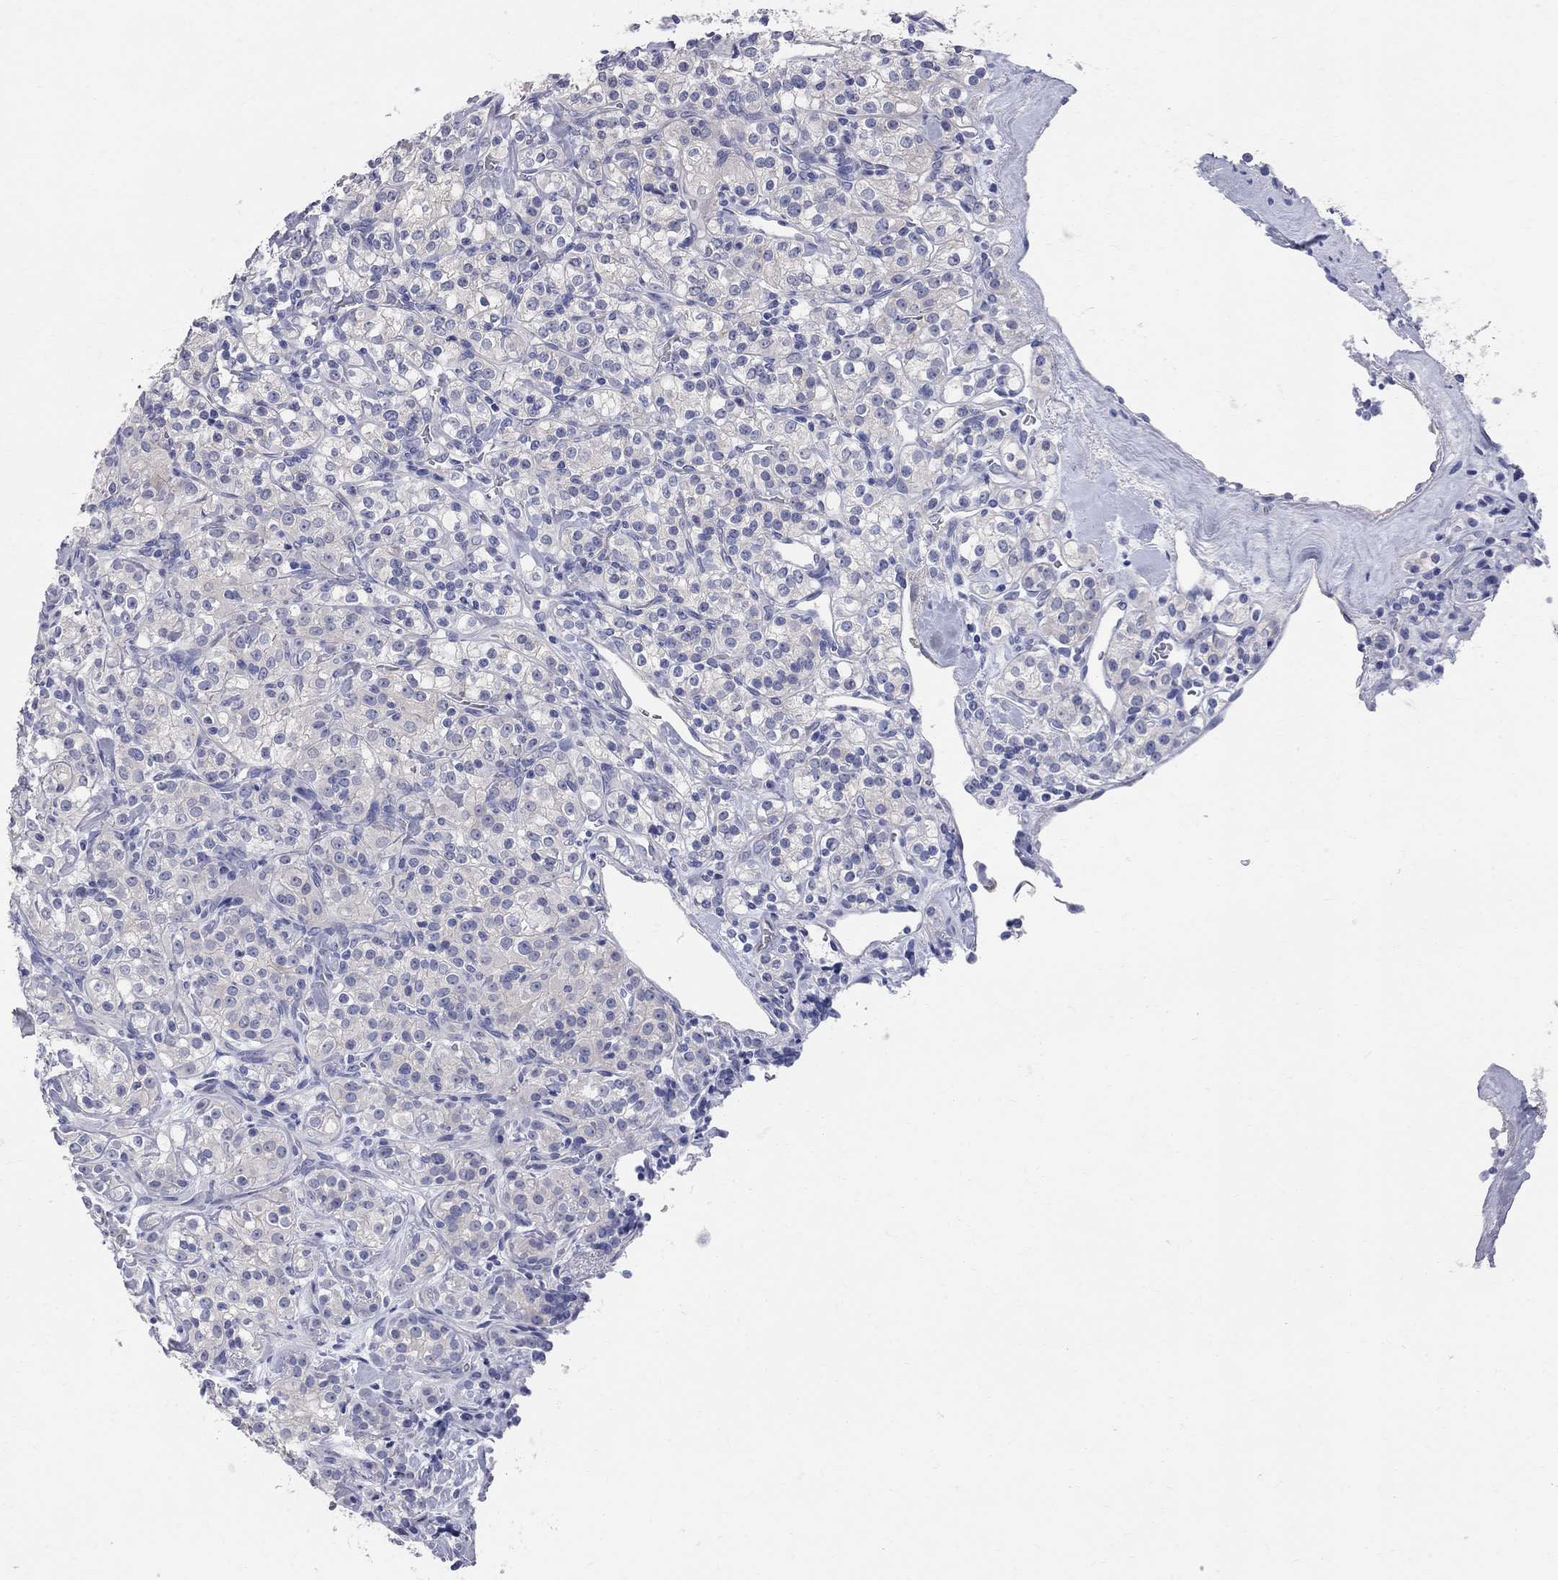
{"staining": {"intensity": "negative", "quantity": "none", "location": "none"}, "tissue": "renal cancer", "cell_type": "Tumor cells", "image_type": "cancer", "snomed": [{"axis": "morphology", "description": "Adenocarcinoma, NOS"}, {"axis": "topography", "description": "Kidney"}], "caption": "Image shows no protein staining in tumor cells of renal cancer tissue.", "gene": "AOX1", "patient": {"sex": "male", "age": 77}}